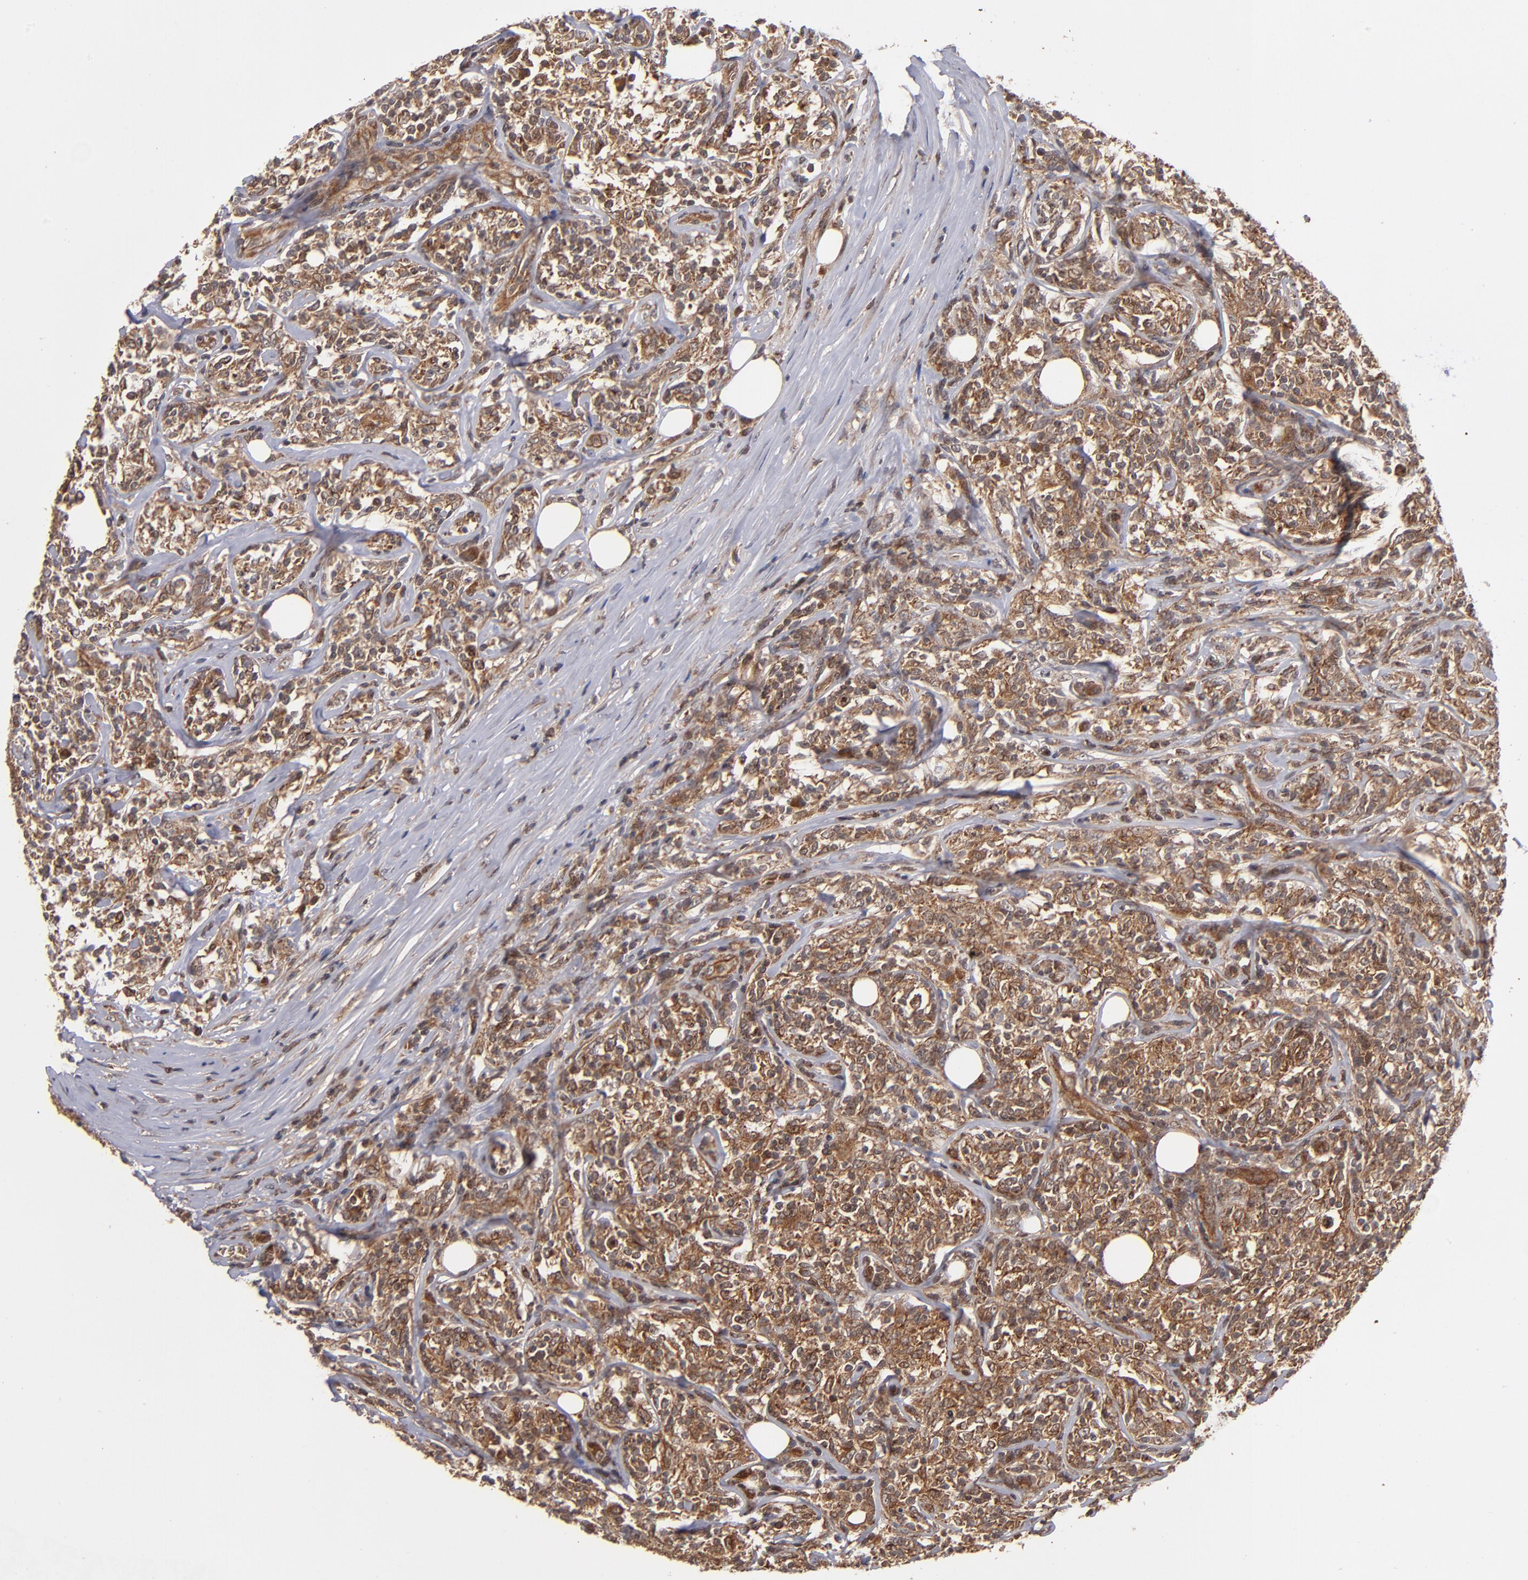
{"staining": {"intensity": "moderate", "quantity": ">75%", "location": "cytoplasmic/membranous"}, "tissue": "lymphoma", "cell_type": "Tumor cells", "image_type": "cancer", "snomed": [{"axis": "morphology", "description": "Malignant lymphoma, non-Hodgkin's type, High grade"}, {"axis": "topography", "description": "Lymph node"}], "caption": "Brown immunohistochemical staining in high-grade malignant lymphoma, non-Hodgkin's type exhibits moderate cytoplasmic/membranous expression in about >75% of tumor cells.", "gene": "BDKRB1", "patient": {"sex": "female", "age": 84}}